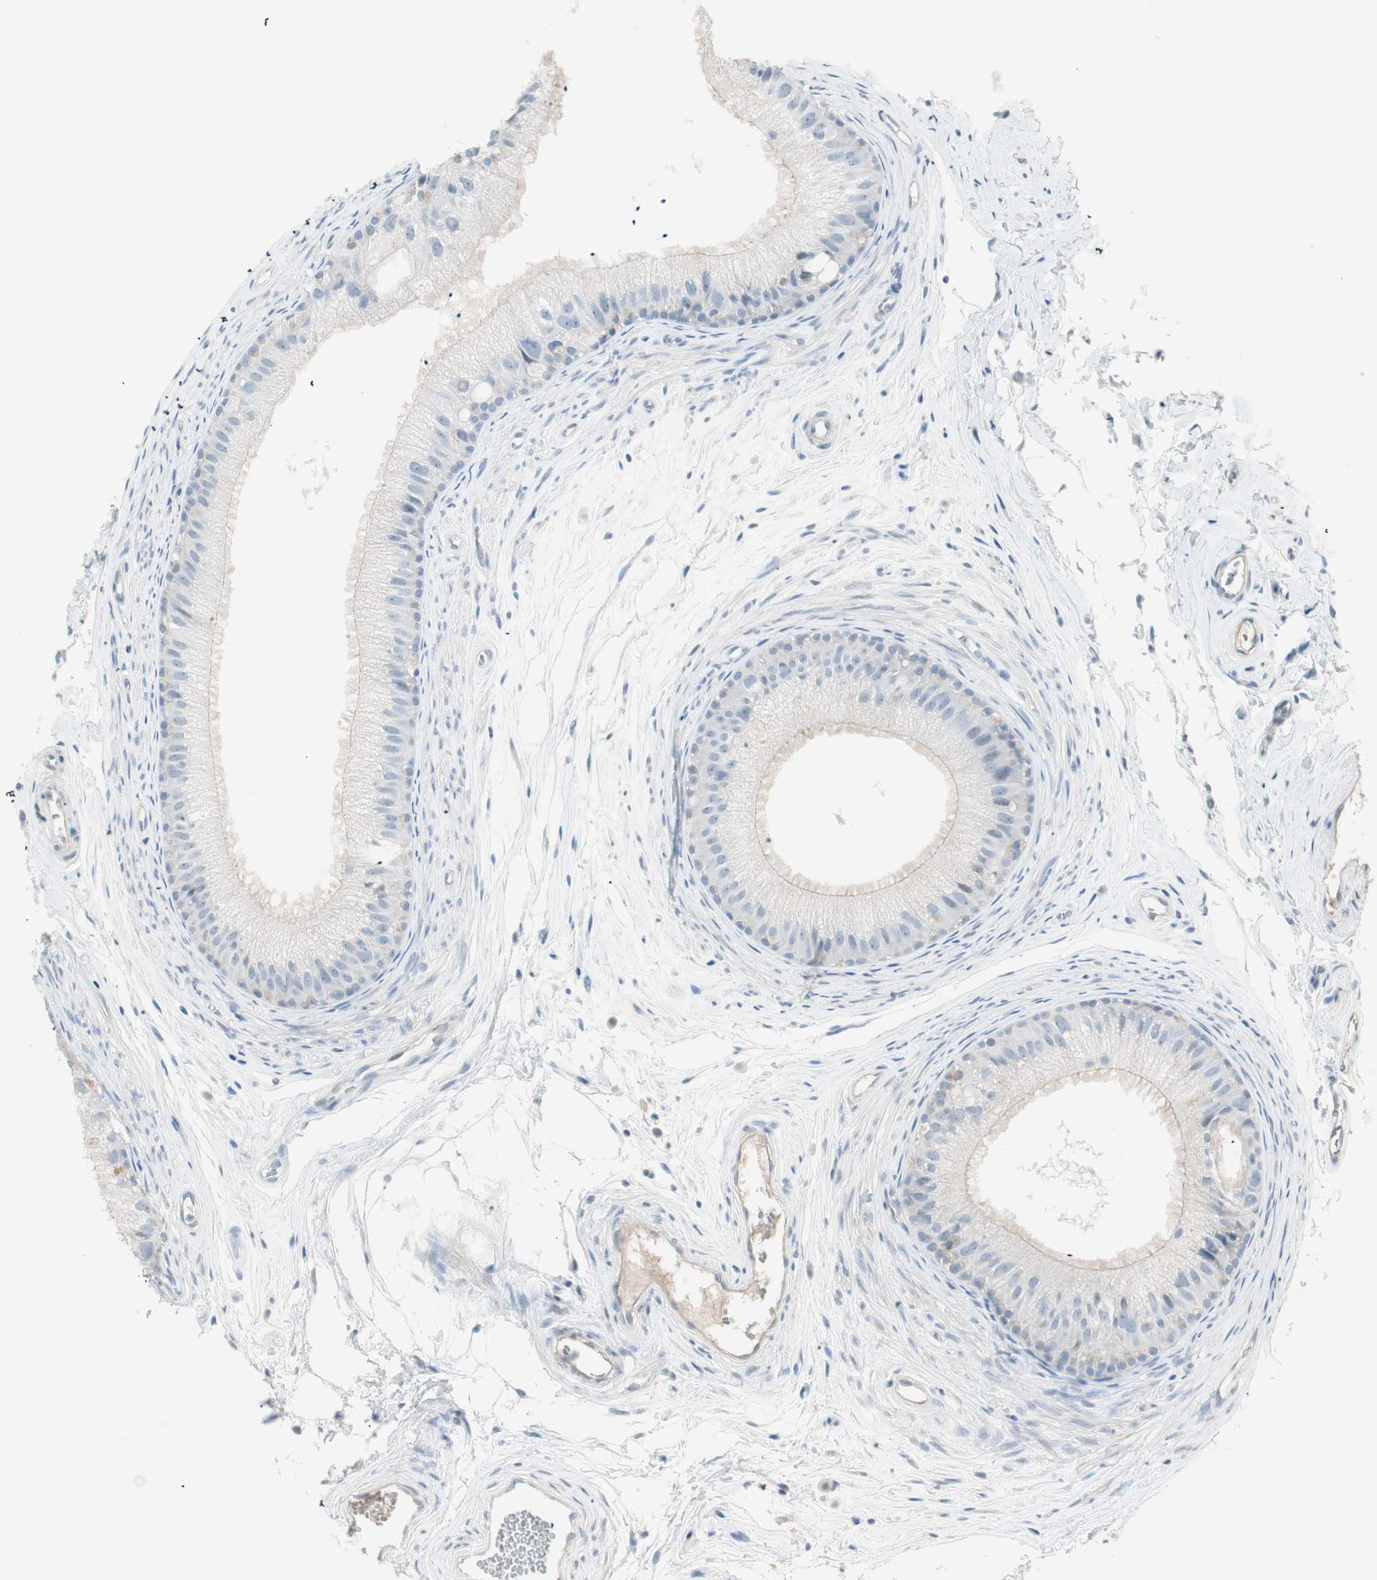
{"staining": {"intensity": "weak", "quantity": "25%-75%", "location": "cytoplasmic/membranous"}, "tissue": "epididymis", "cell_type": "Glandular cells", "image_type": "normal", "snomed": [{"axis": "morphology", "description": "Normal tissue, NOS"}, {"axis": "topography", "description": "Epididymis"}], "caption": "Approximately 25%-75% of glandular cells in benign epididymis reveal weak cytoplasmic/membranous protein expression as visualized by brown immunohistochemical staining.", "gene": "ITLN2", "patient": {"sex": "male", "age": 56}}